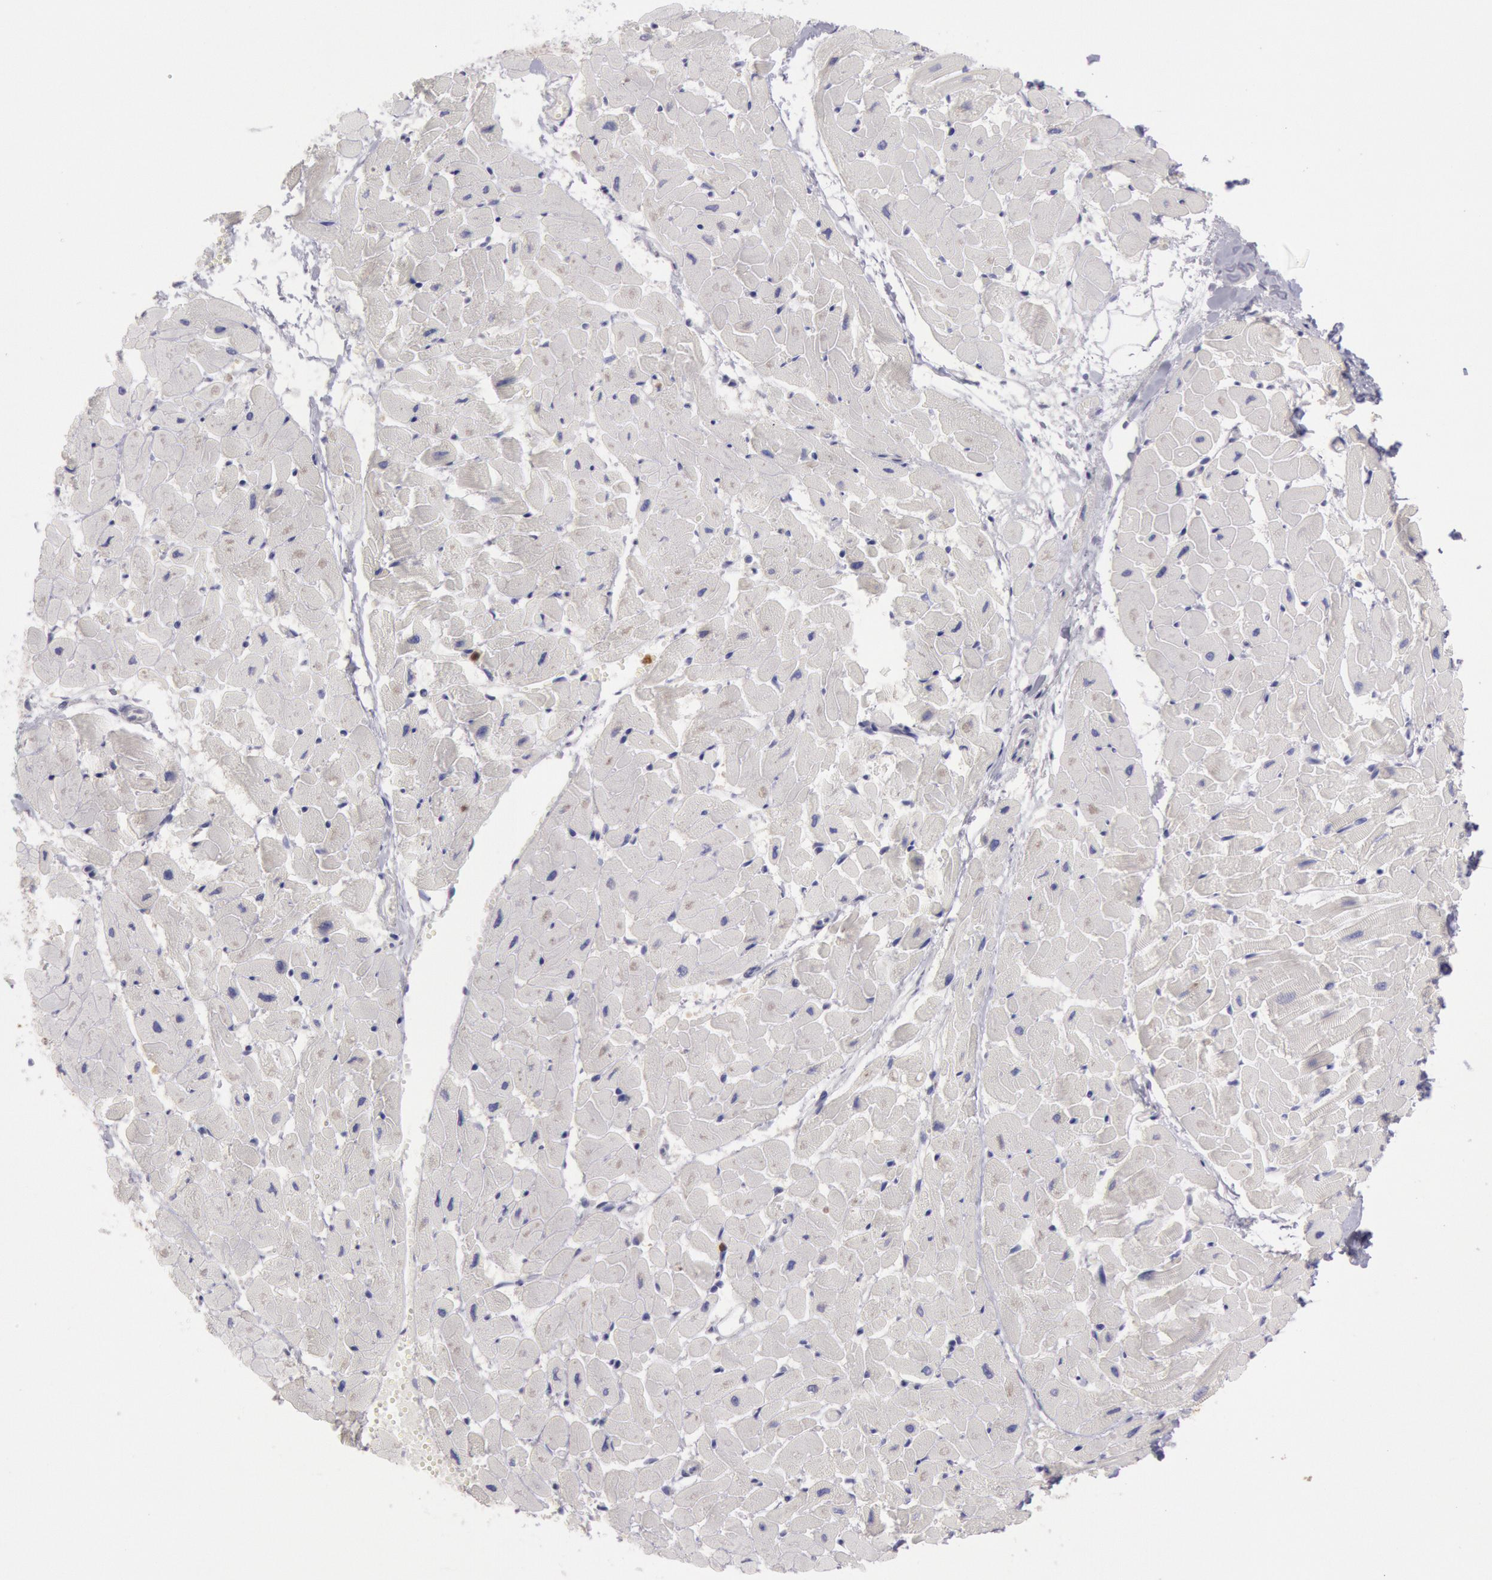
{"staining": {"intensity": "negative", "quantity": "none", "location": "none"}, "tissue": "heart muscle", "cell_type": "Cardiomyocytes", "image_type": "normal", "snomed": [{"axis": "morphology", "description": "Normal tissue, NOS"}, {"axis": "topography", "description": "Heart"}], "caption": "This is a photomicrograph of immunohistochemistry (IHC) staining of unremarkable heart muscle, which shows no expression in cardiomyocytes. Brightfield microscopy of IHC stained with DAB (3,3'-diaminobenzidine) (brown) and hematoxylin (blue), captured at high magnification.", "gene": "RAB27A", "patient": {"sex": "female", "age": 19}}